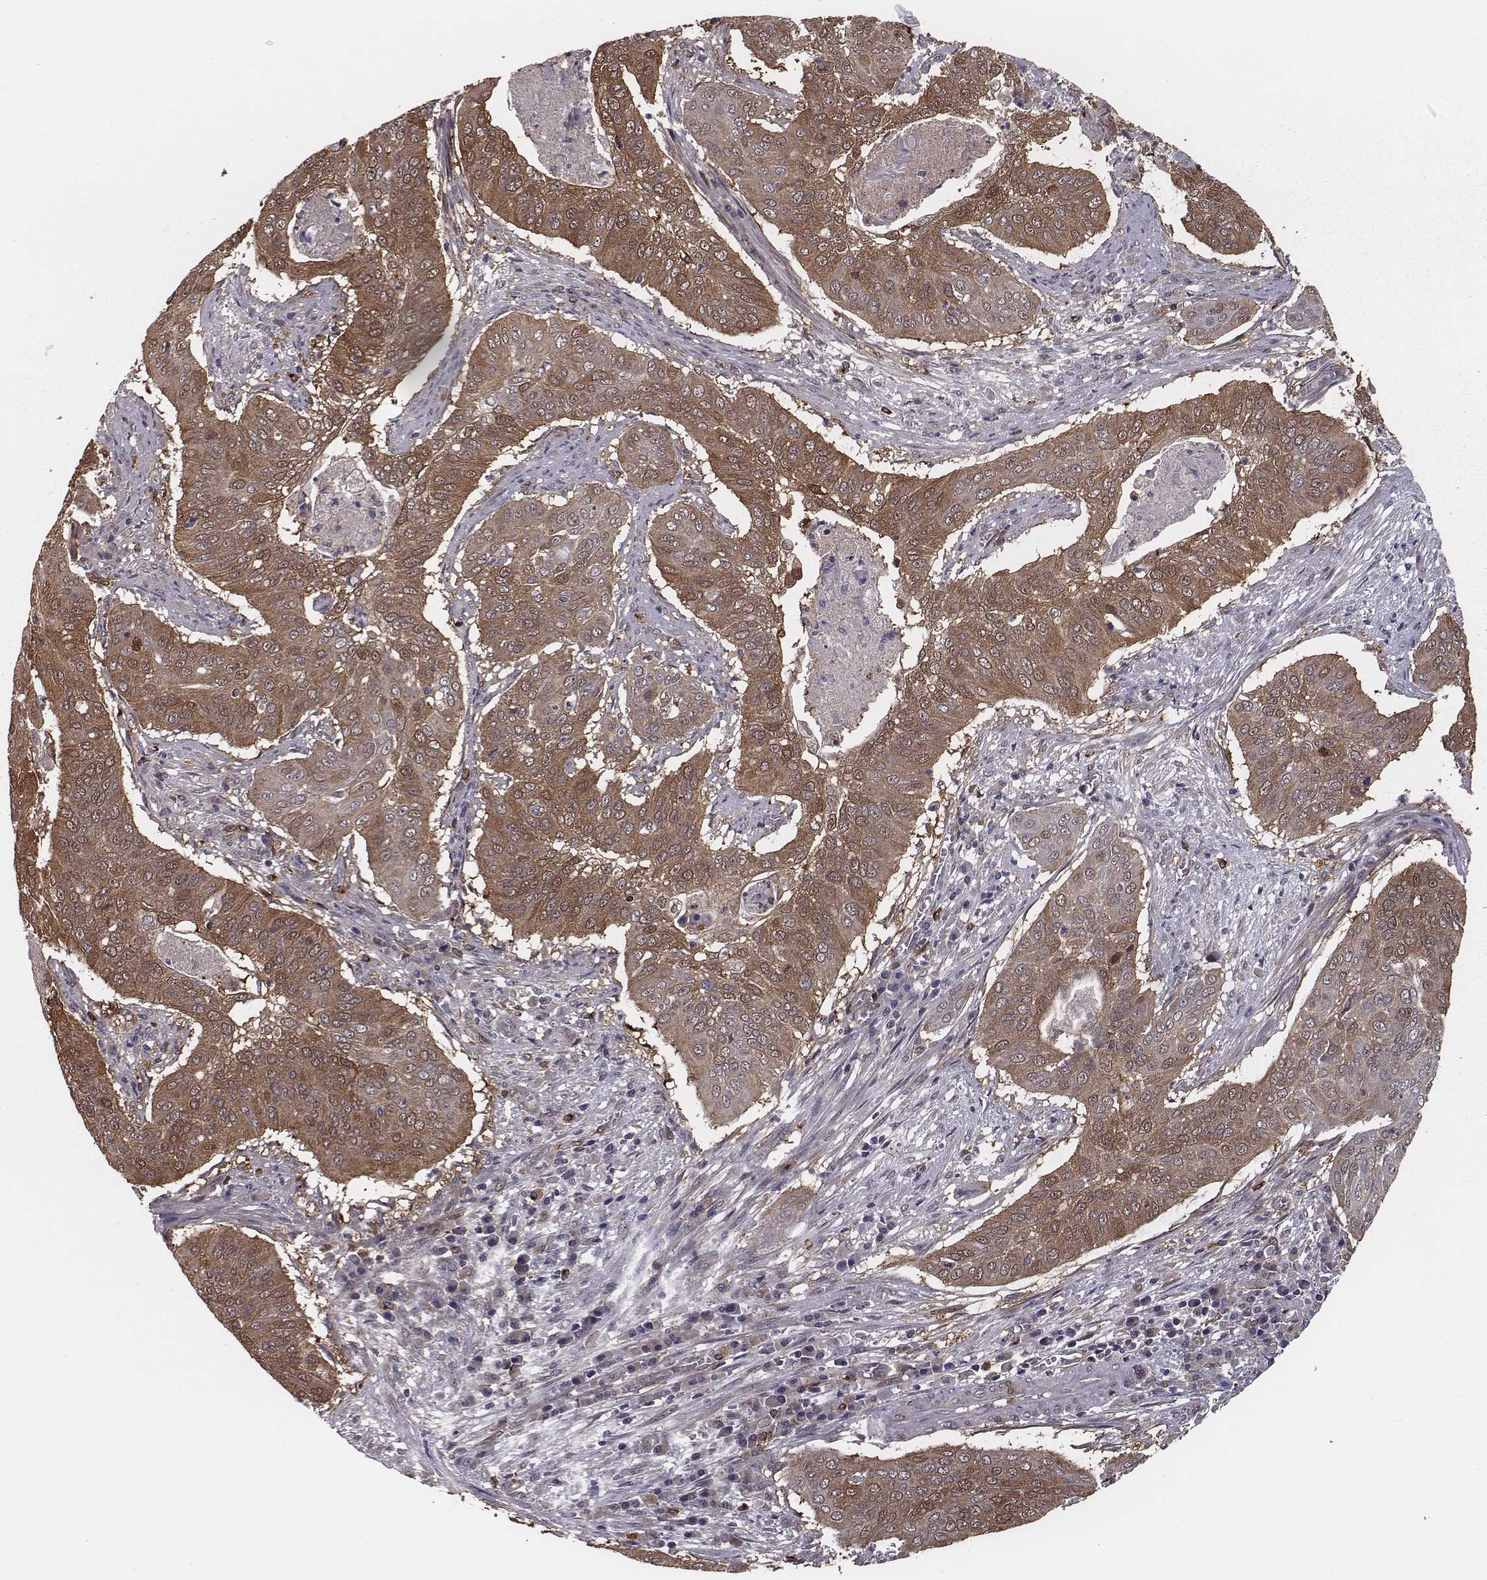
{"staining": {"intensity": "strong", "quantity": ">75%", "location": "cytoplasmic/membranous"}, "tissue": "cervical cancer", "cell_type": "Tumor cells", "image_type": "cancer", "snomed": [{"axis": "morphology", "description": "Squamous cell carcinoma, NOS"}, {"axis": "topography", "description": "Cervix"}], "caption": "Brown immunohistochemical staining in cervical cancer (squamous cell carcinoma) shows strong cytoplasmic/membranous positivity in about >75% of tumor cells.", "gene": "ISYNA1", "patient": {"sex": "female", "age": 39}}